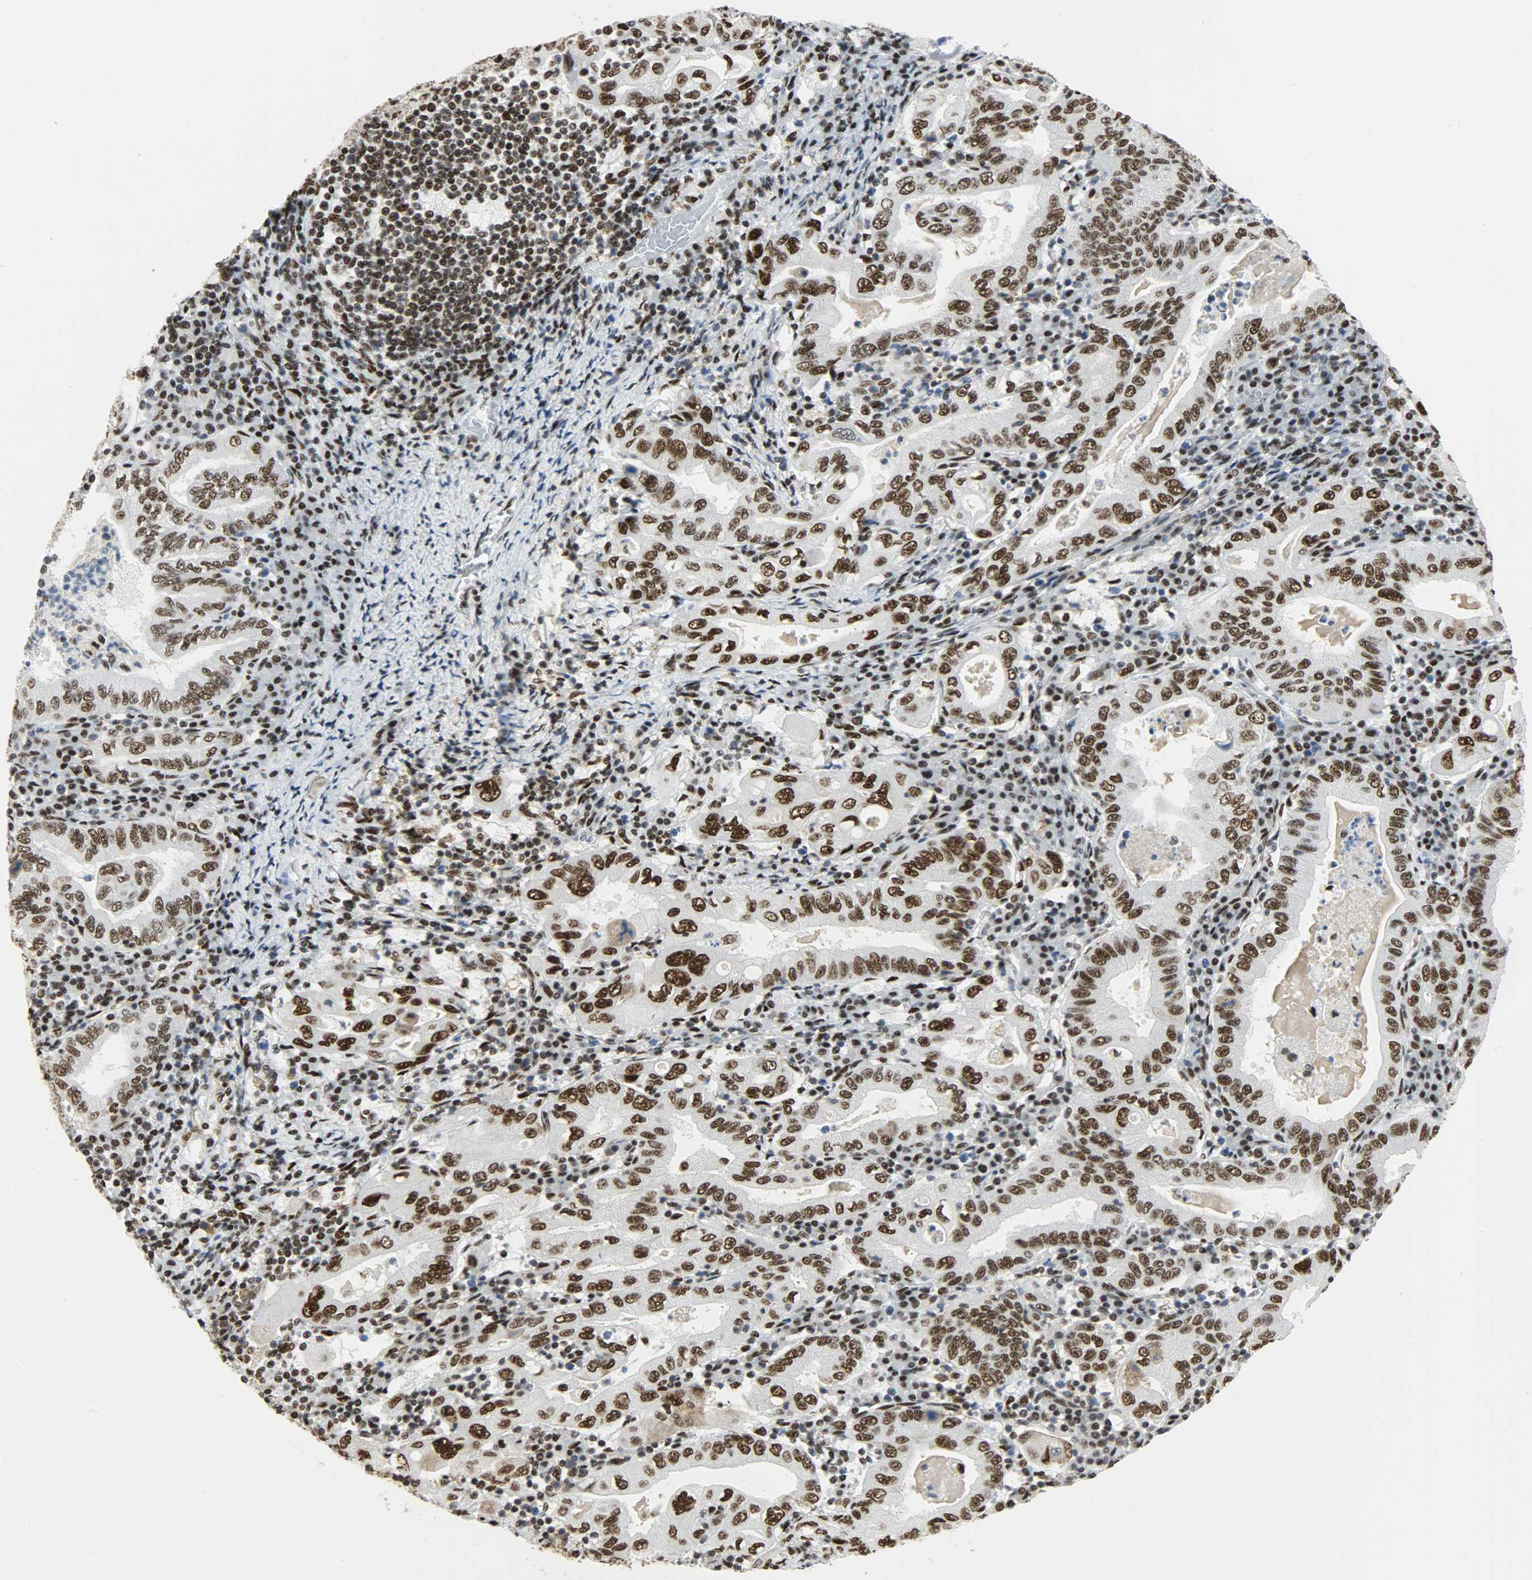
{"staining": {"intensity": "strong", "quantity": ">75%", "location": "nuclear"}, "tissue": "stomach cancer", "cell_type": "Tumor cells", "image_type": "cancer", "snomed": [{"axis": "morphology", "description": "Normal tissue, NOS"}, {"axis": "morphology", "description": "Adenocarcinoma, NOS"}, {"axis": "topography", "description": "Esophagus"}, {"axis": "topography", "description": "Stomach, upper"}, {"axis": "topography", "description": "Peripheral nerve tissue"}], "caption": "Brown immunohistochemical staining in human adenocarcinoma (stomach) exhibits strong nuclear positivity in approximately >75% of tumor cells.", "gene": "SSB", "patient": {"sex": "male", "age": 62}}